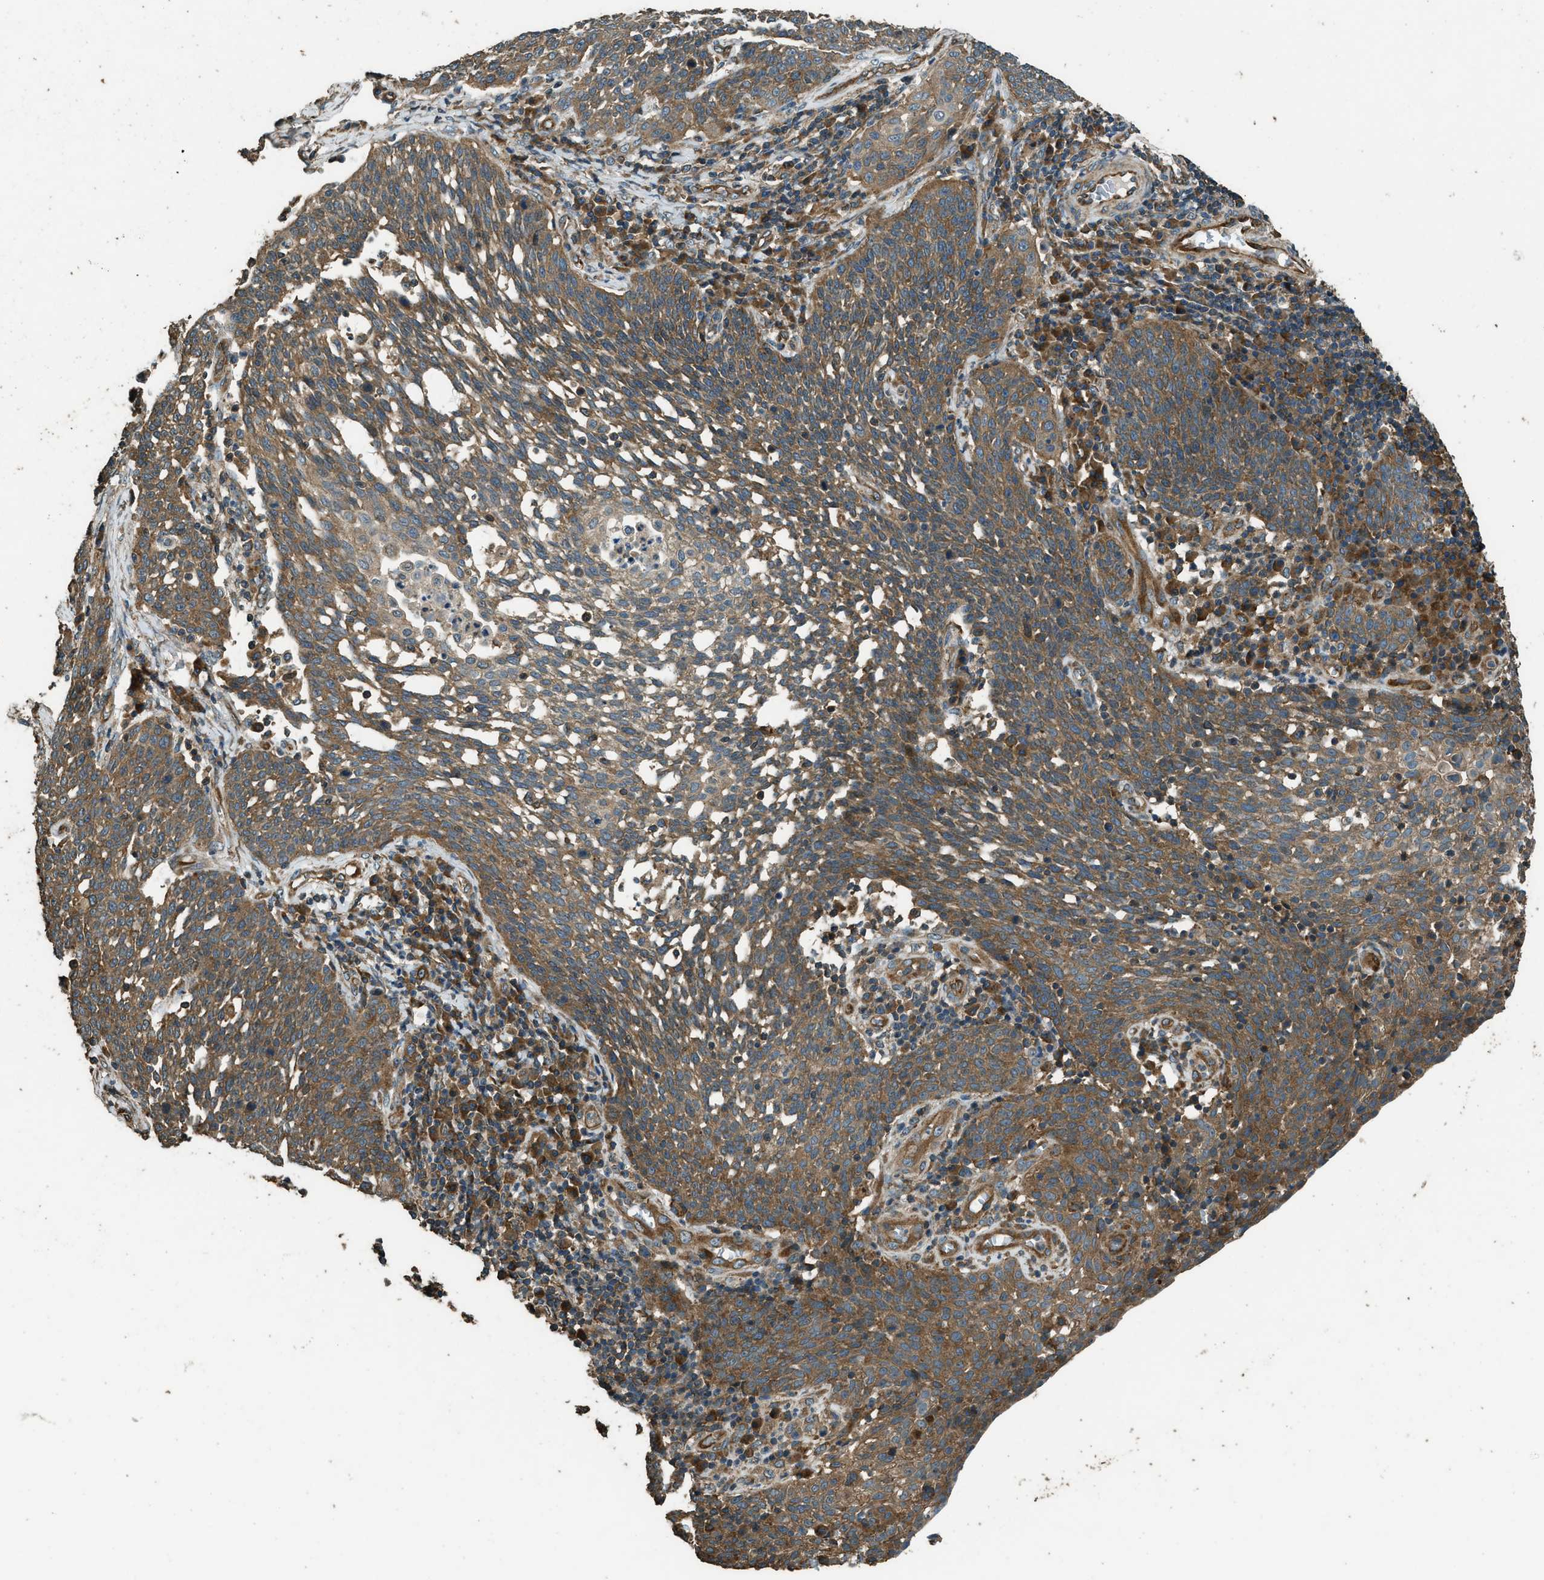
{"staining": {"intensity": "moderate", "quantity": ">75%", "location": "cytoplasmic/membranous"}, "tissue": "cervical cancer", "cell_type": "Tumor cells", "image_type": "cancer", "snomed": [{"axis": "morphology", "description": "Squamous cell carcinoma, NOS"}, {"axis": "topography", "description": "Cervix"}], "caption": "Protein expression analysis of squamous cell carcinoma (cervical) exhibits moderate cytoplasmic/membranous positivity in about >75% of tumor cells.", "gene": "MARS1", "patient": {"sex": "female", "age": 34}}